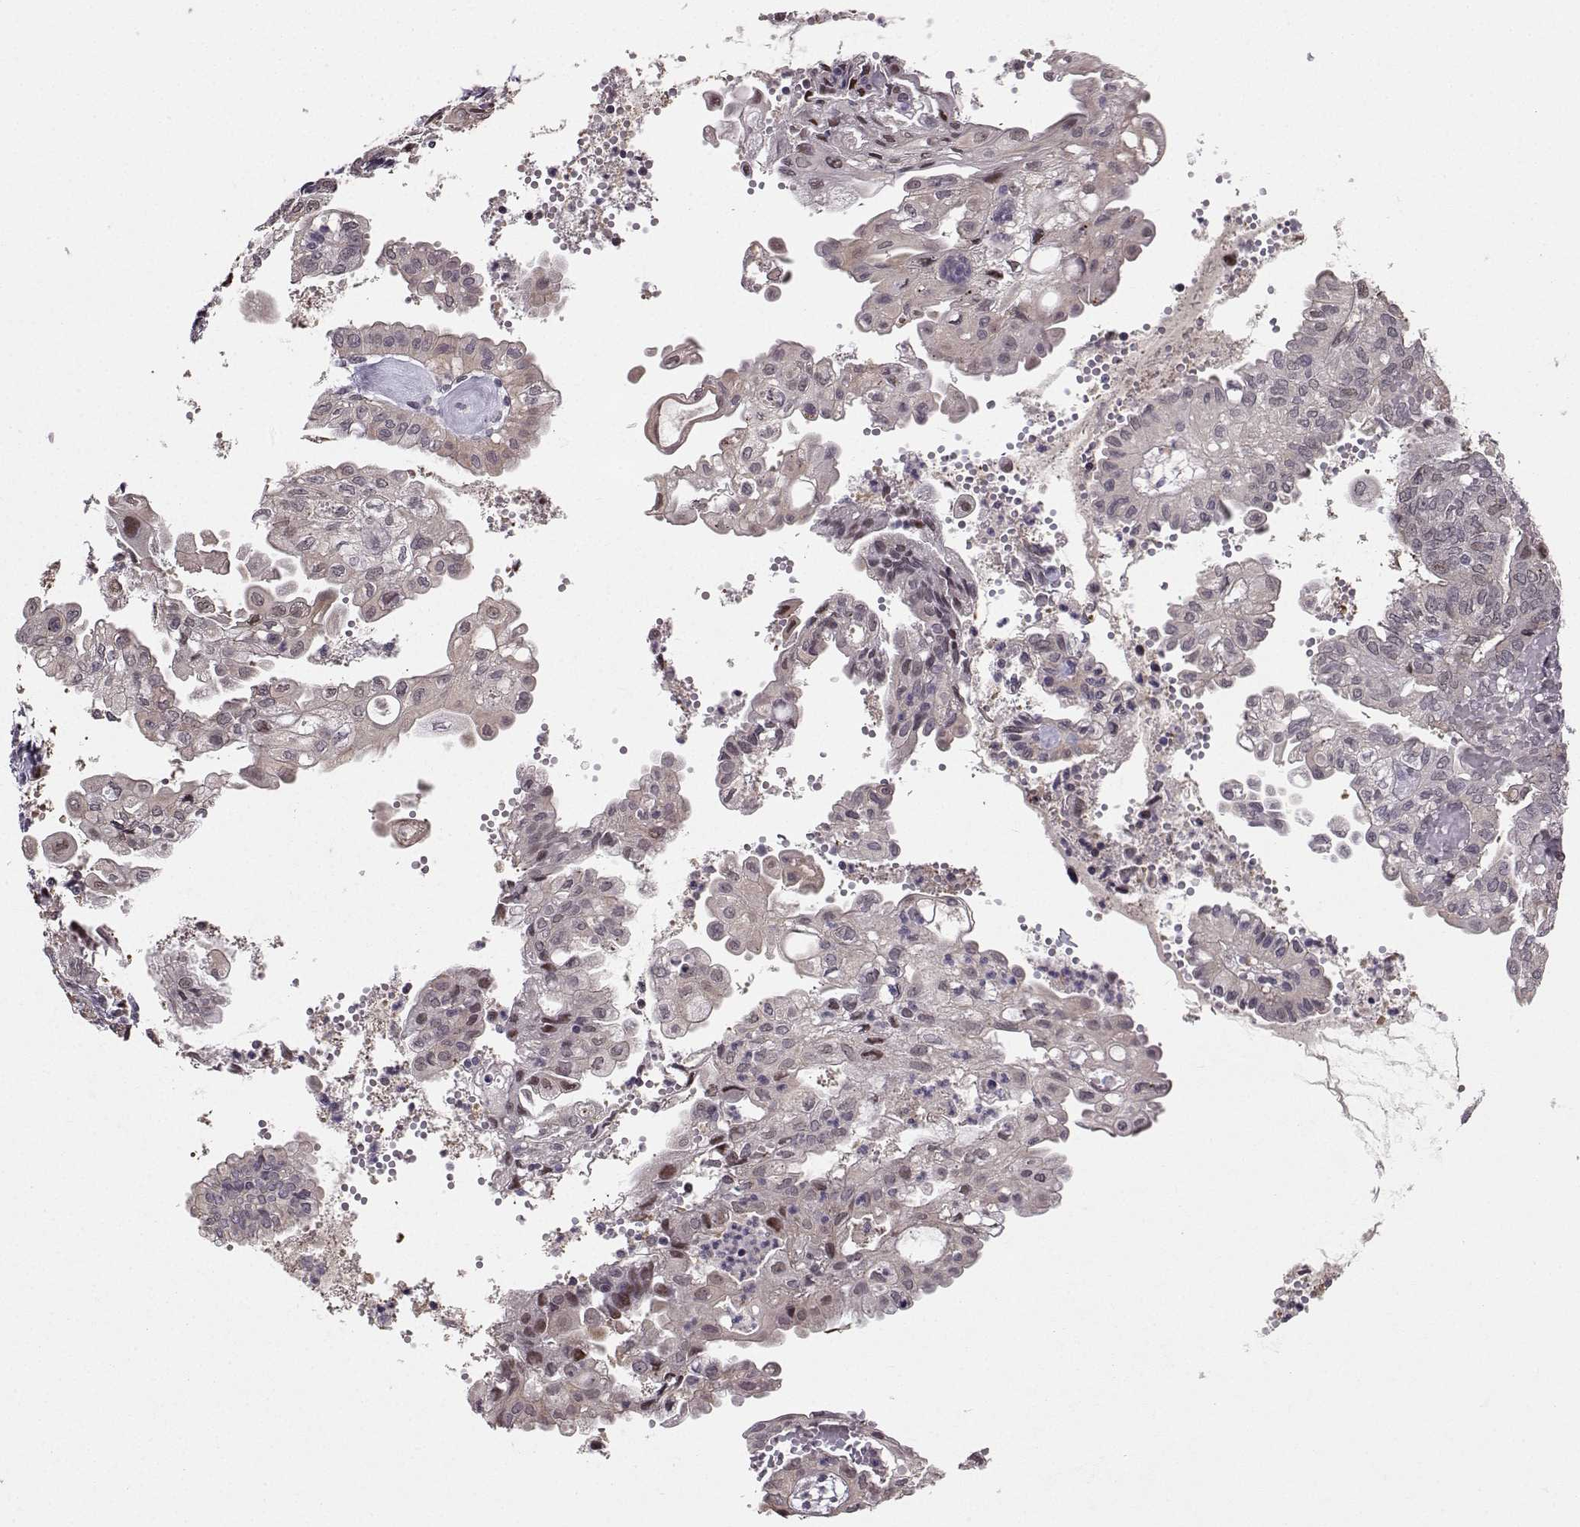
{"staining": {"intensity": "moderate", "quantity": "<25%", "location": "nuclear"}, "tissue": "endometrial cancer", "cell_type": "Tumor cells", "image_type": "cancer", "snomed": [{"axis": "morphology", "description": "Adenocarcinoma, NOS"}, {"axis": "topography", "description": "Endometrium"}], "caption": "There is low levels of moderate nuclear staining in tumor cells of endometrial cancer, as demonstrated by immunohistochemical staining (brown color).", "gene": "PKP2", "patient": {"sex": "female", "age": 68}}